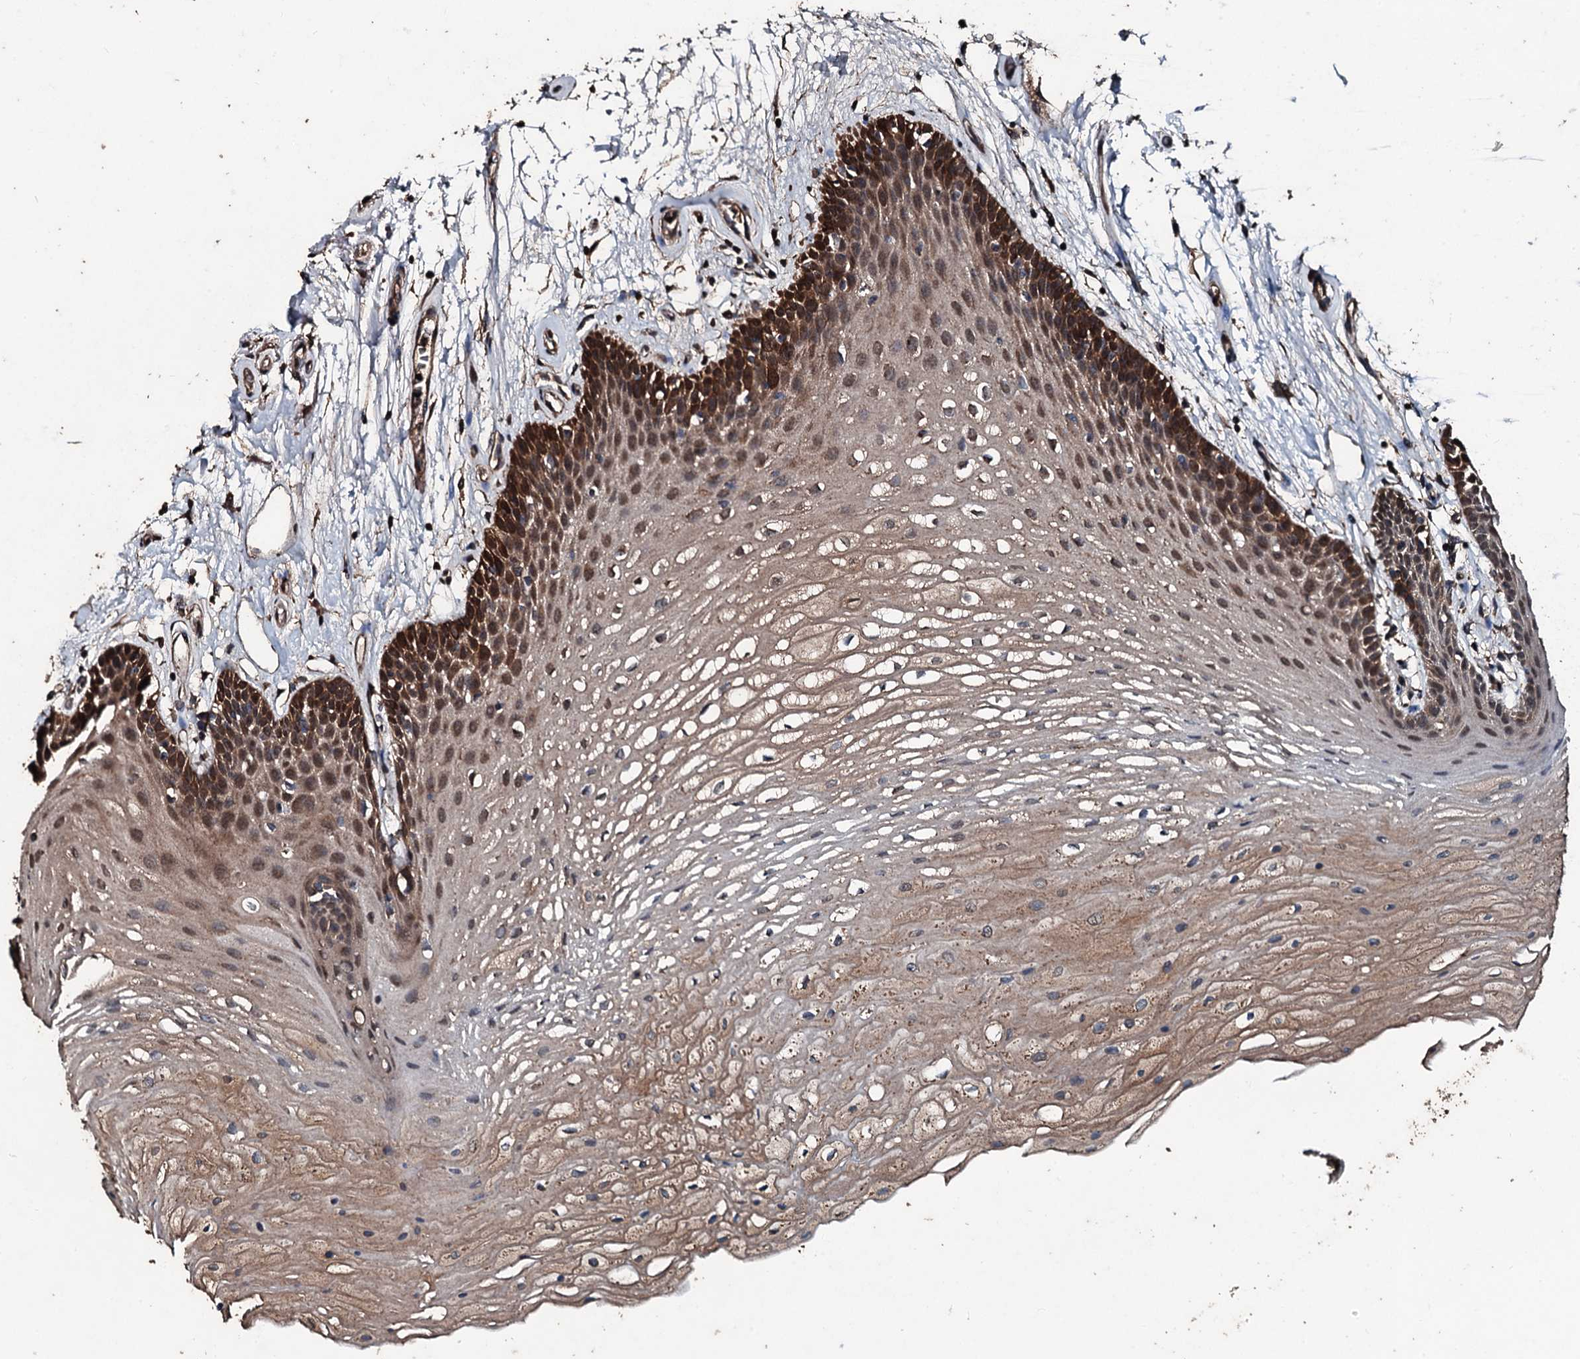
{"staining": {"intensity": "strong", "quantity": ">75%", "location": "cytoplasmic/membranous,nuclear"}, "tissue": "oral mucosa", "cell_type": "Squamous epithelial cells", "image_type": "normal", "snomed": [{"axis": "morphology", "description": "Normal tissue, NOS"}, {"axis": "topography", "description": "Oral tissue"}], "caption": "Oral mucosa stained with immunohistochemistry demonstrates strong cytoplasmic/membranous,nuclear expression in about >75% of squamous epithelial cells.", "gene": "FAAP24", "patient": {"sex": "female", "age": 80}}